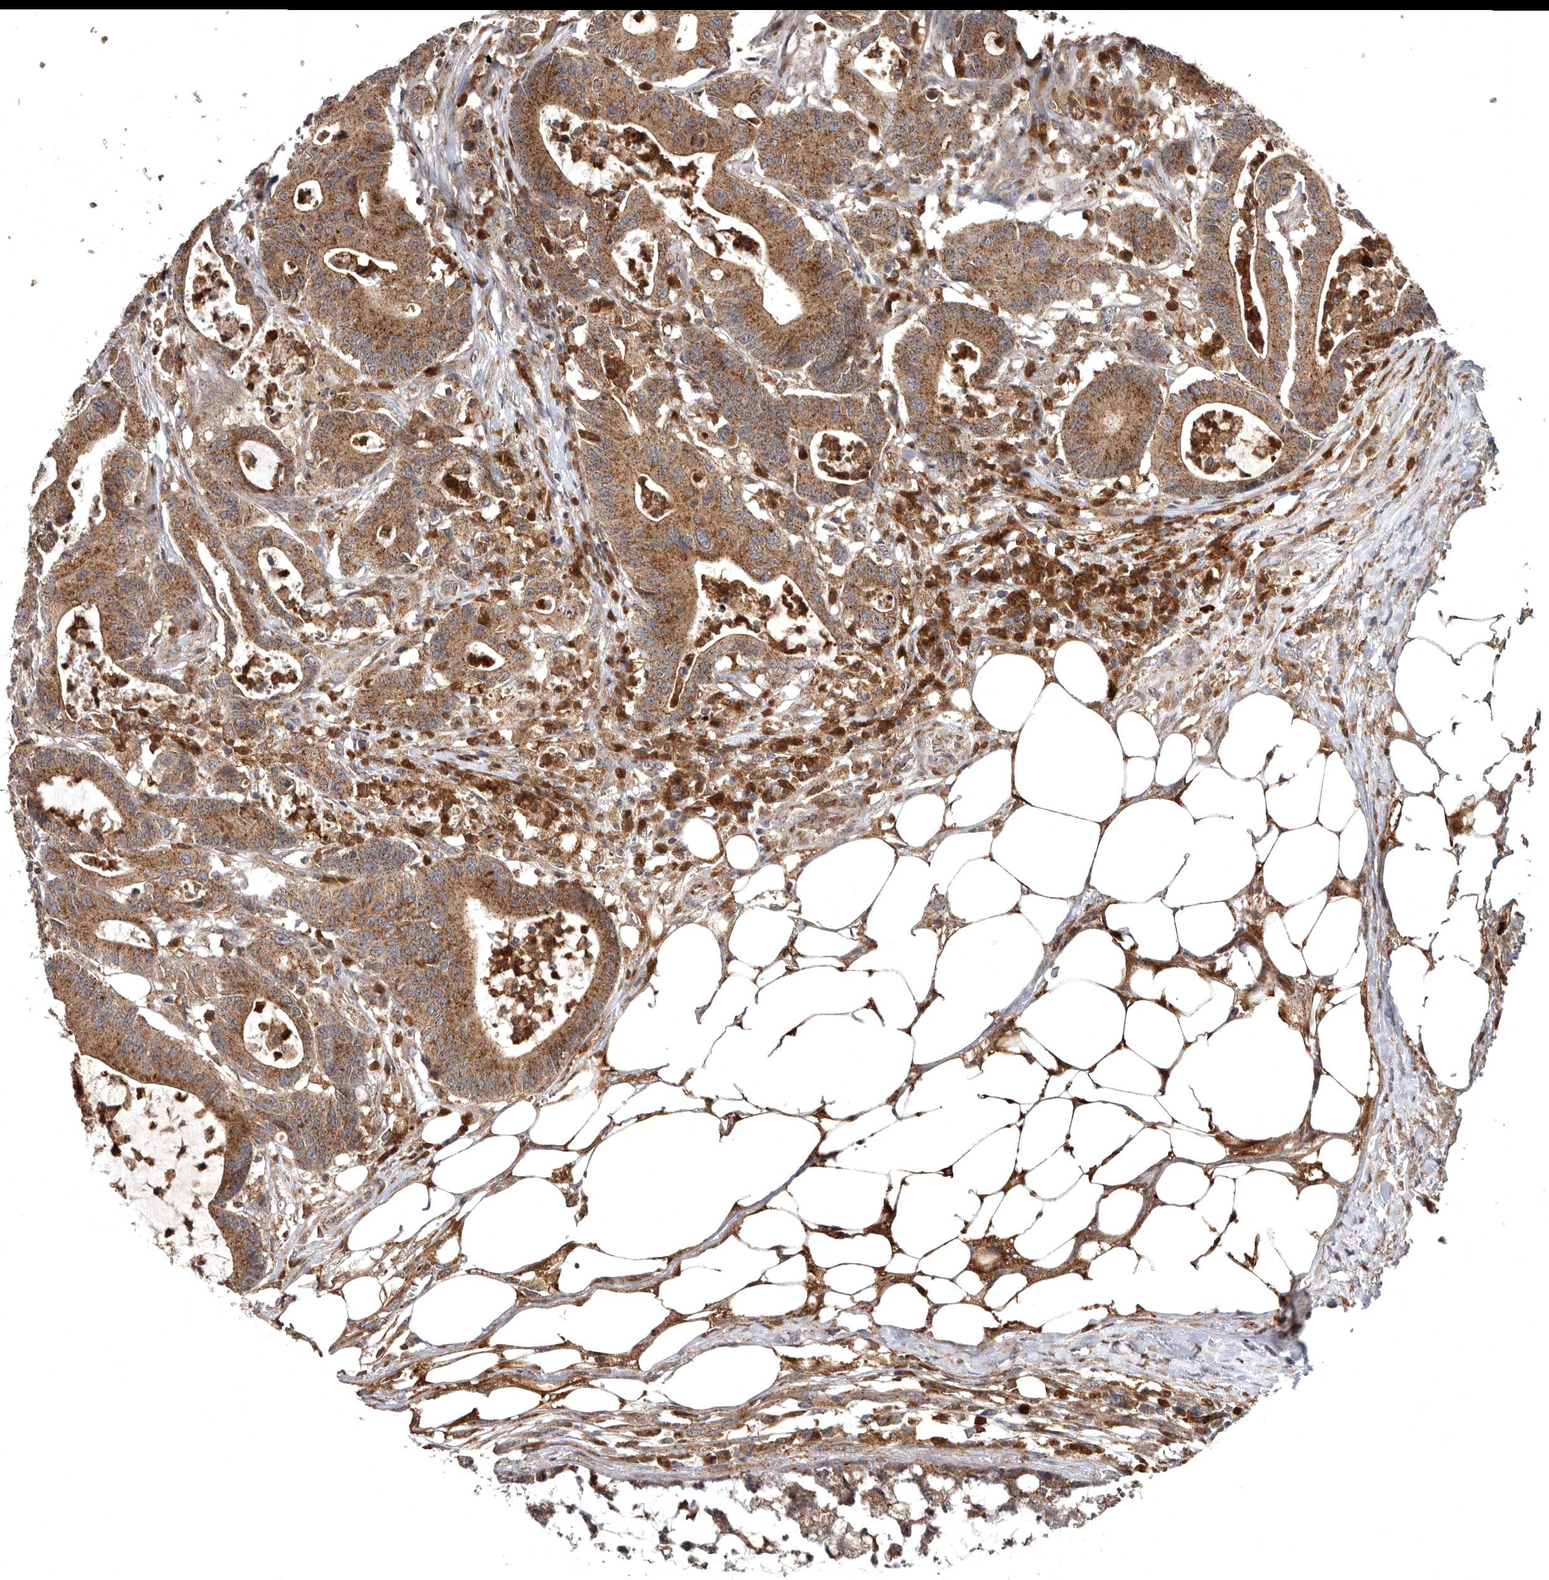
{"staining": {"intensity": "moderate", "quantity": ">75%", "location": "cytoplasmic/membranous"}, "tissue": "colorectal cancer", "cell_type": "Tumor cells", "image_type": "cancer", "snomed": [{"axis": "morphology", "description": "Adenocarcinoma, NOS"}, {"axis": "topography", "description": "Colon"}], "caption": "Moderate cytoplasmic/membranous staining is present in approximately >75% of tumor cells in colorectal adenocarcinoma. Using DAB (3,3'-diaminobenzidine) (brown) and hematoxylin (blue) stains, captured at high magnification using brightfield microscopy.", "gene": "FGFR4", "patient": {"sex": "female", "age": 84}}